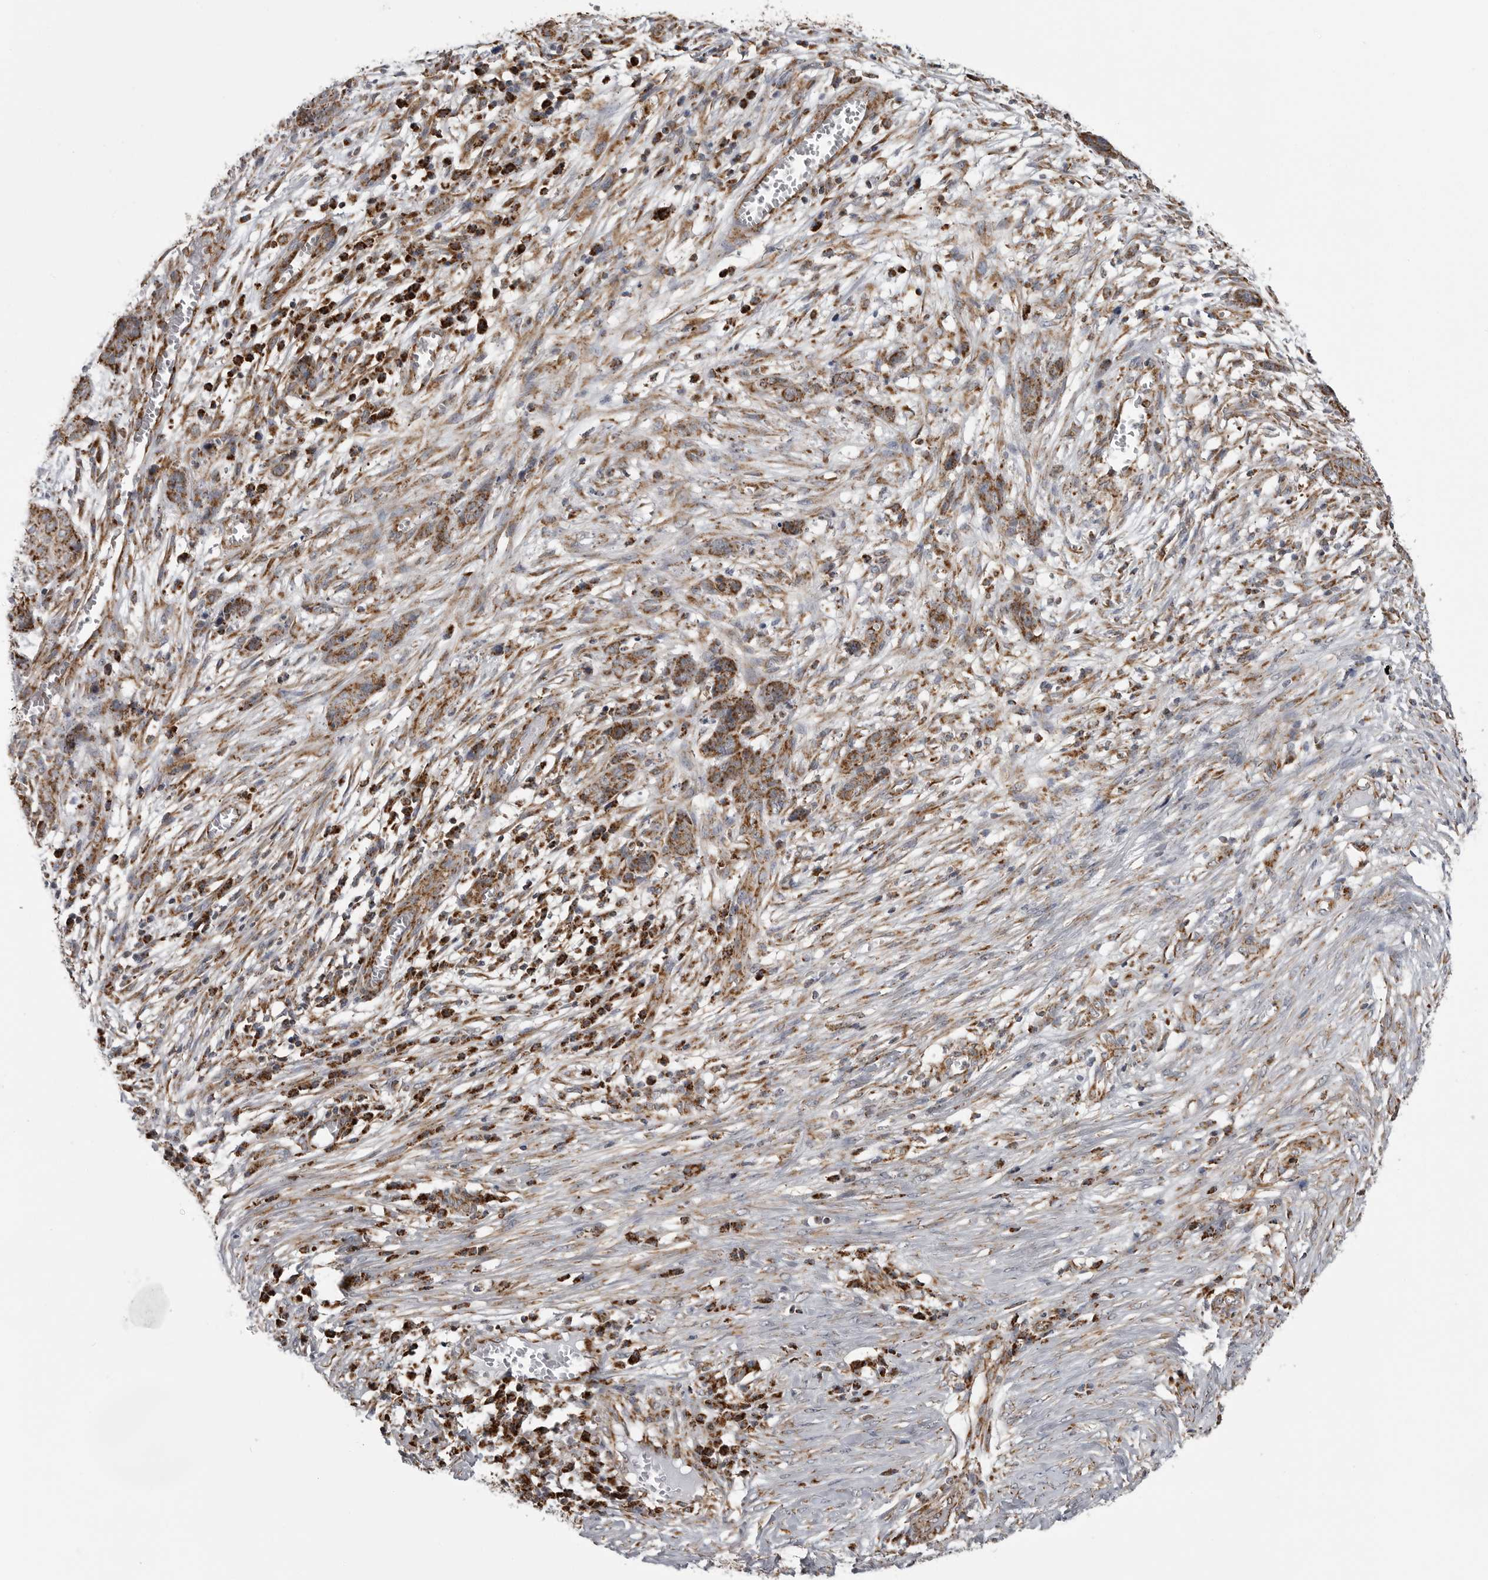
{"staining": {"intensity": "strong", "quantity": ">75%", "location": "cytoplasmic/membranous"}, "tissue": "skin cancer", "cell_type": "Tumor cells", "image_type": "cancer", "snomed": [{"axis": "morphology", "description": "Basal cell carcinoma"}, {"axis": "topography", "description": "Skin"}], "caption": "Skin basal cell carcinoma stained for a protein (brown) shows strong cytoplasmic/membranous positive positivity in about >75% of tumor cells.", "gene": "FH", "patient": {"sex": "female", "age": 64}}